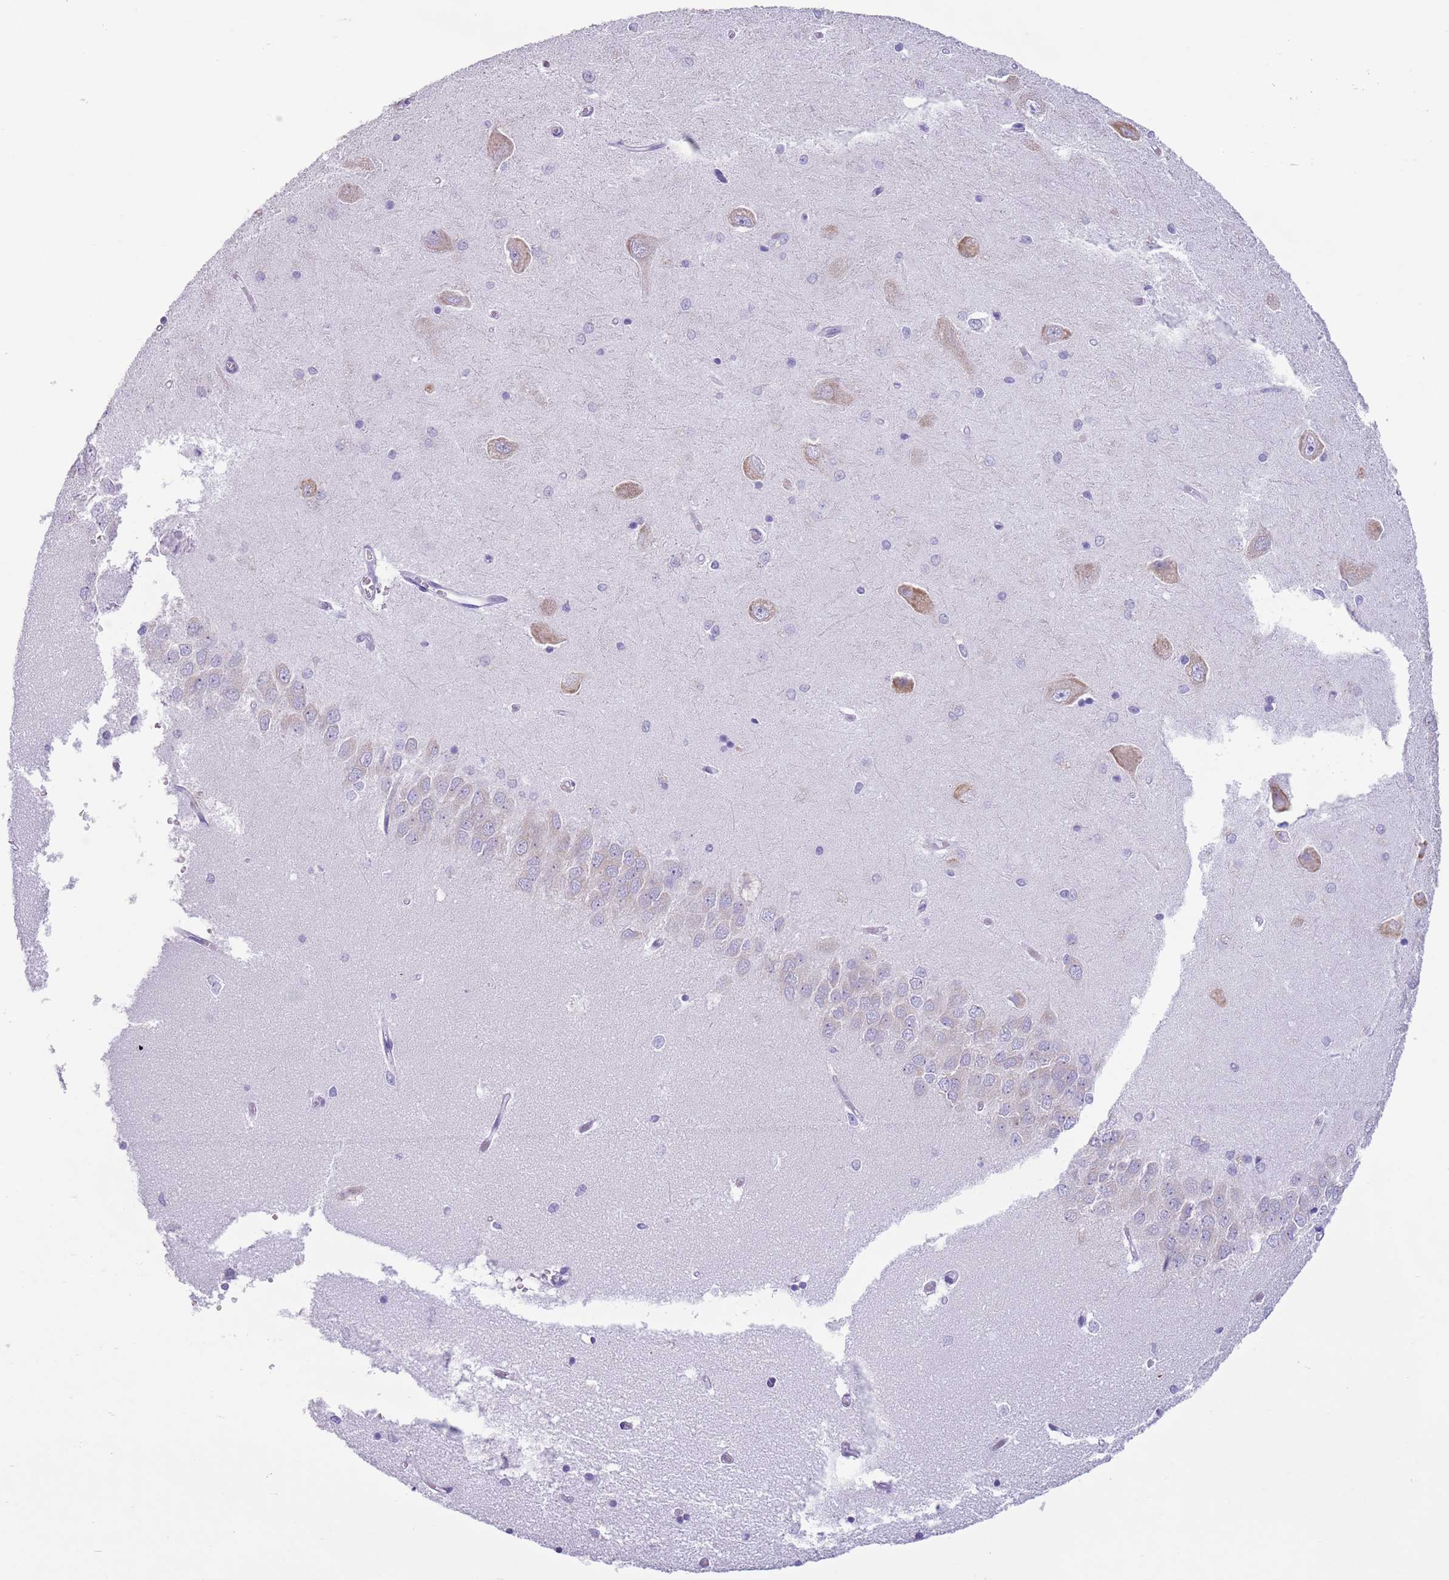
{"staining": {"intensity": "negative", "quantity": "none", "location": "none"}, "tissue": "hippocampus", "cell_type": "Glial cells", "image_type": "normal", "snomed": [{"axis": "morphology", "description": "Normal tissue, NOS"}, {"axis": "topography", "description": "Hippocampus"}], "caption": "A histopathology image of human hippocampus is negative for staining in glial cells.", "gene": "HYOU1", "patient": {"sex": "male", "age": 45}}